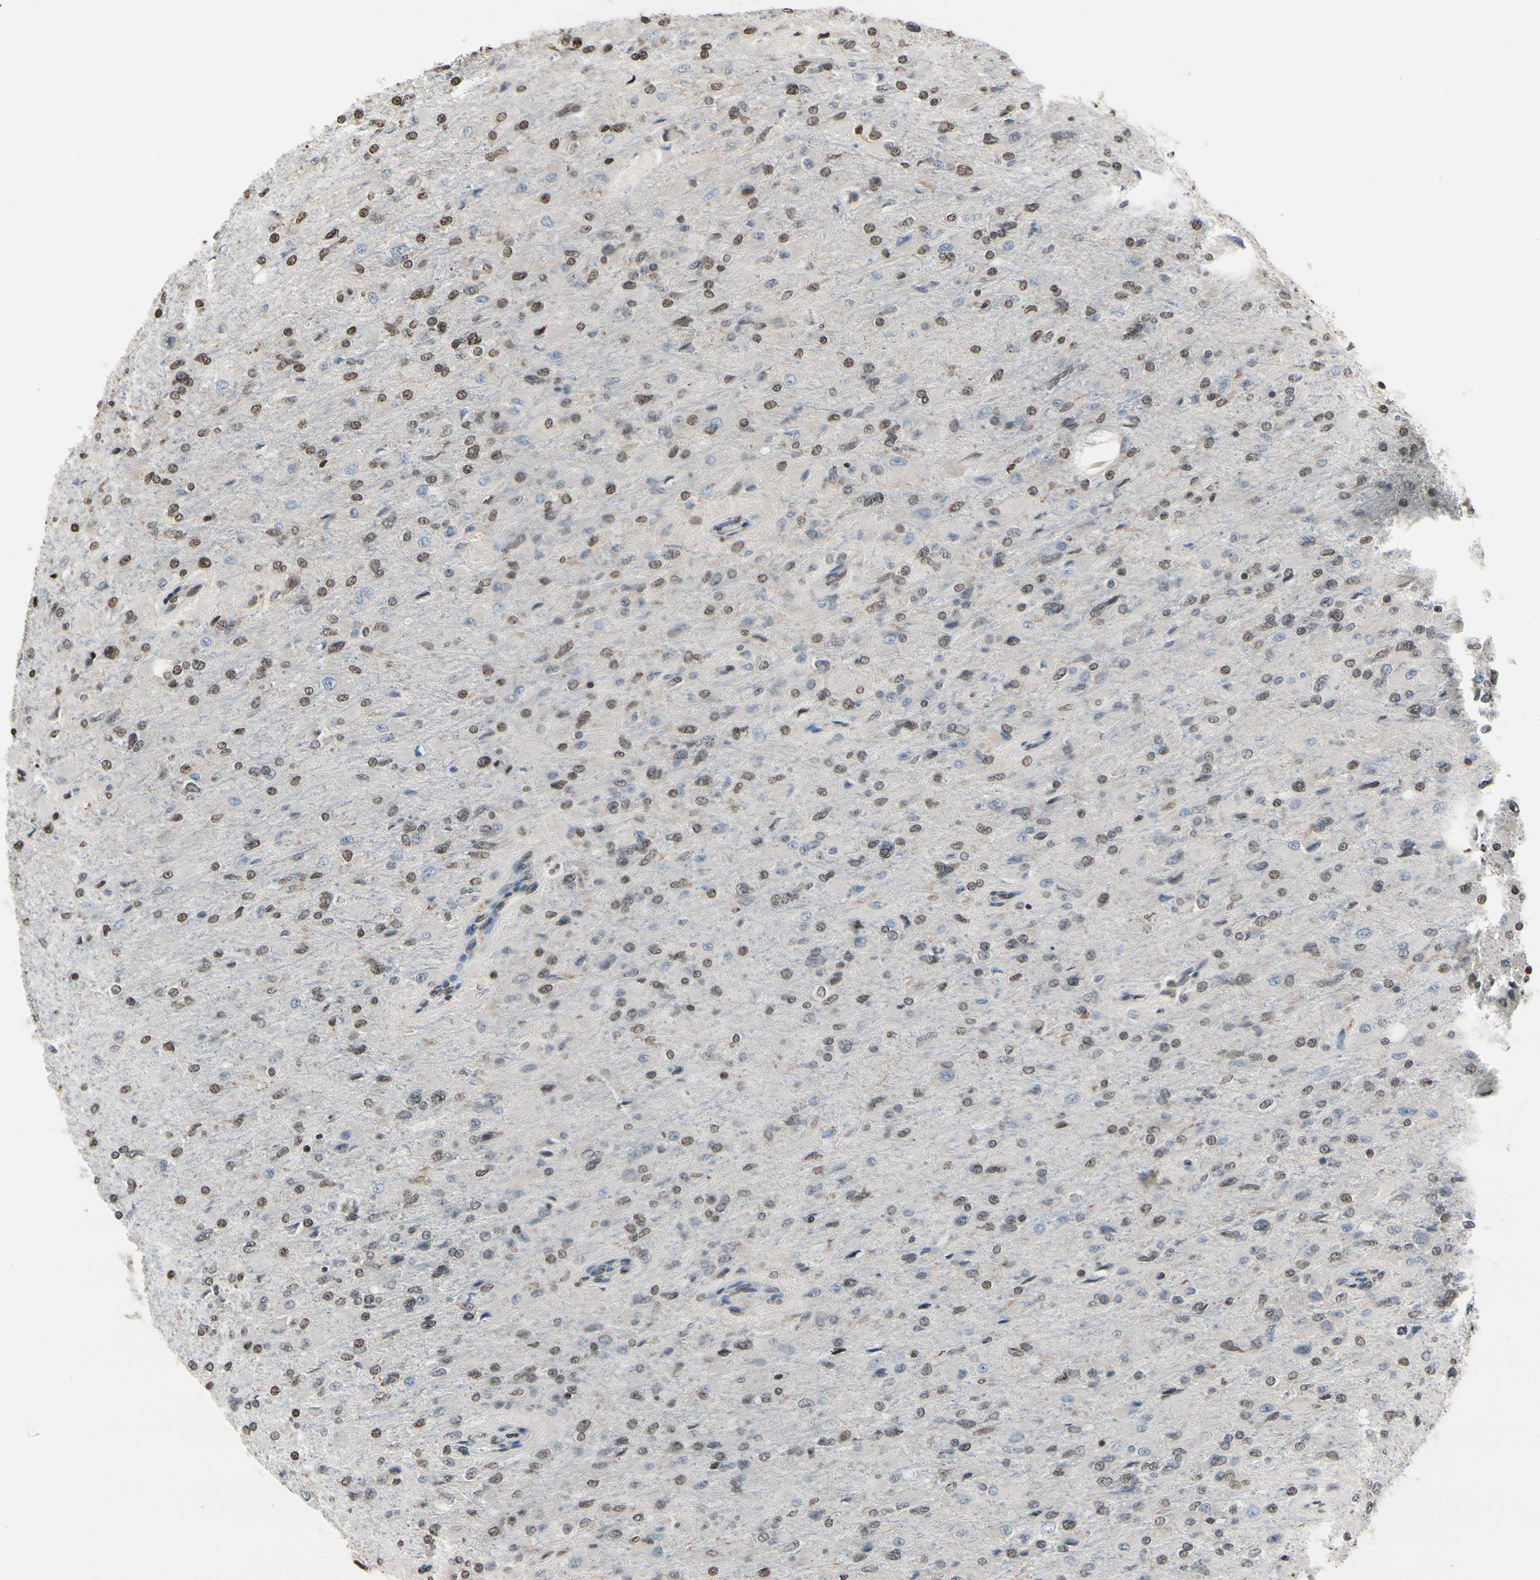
{"staining": {"intensity": "weak", "quantity": "25%-75%", "location": "nuclear"}, "tissue": "glioma", "cell_type": "Tumor cells", "image_type": "cancer", "snomed": [{"axis": "morphology", "description": "Glioma, malignant, High grade"}, {"axis": "topography", "description": "Cerebral cortex"}], "caption": "This histopathology image shows IHC staining of glioma, with low weak nuclear positivity in about 25%-75% of tumor cells.", "gene": "HIPK2", "patient": {"sex": "female", "age": 36}}